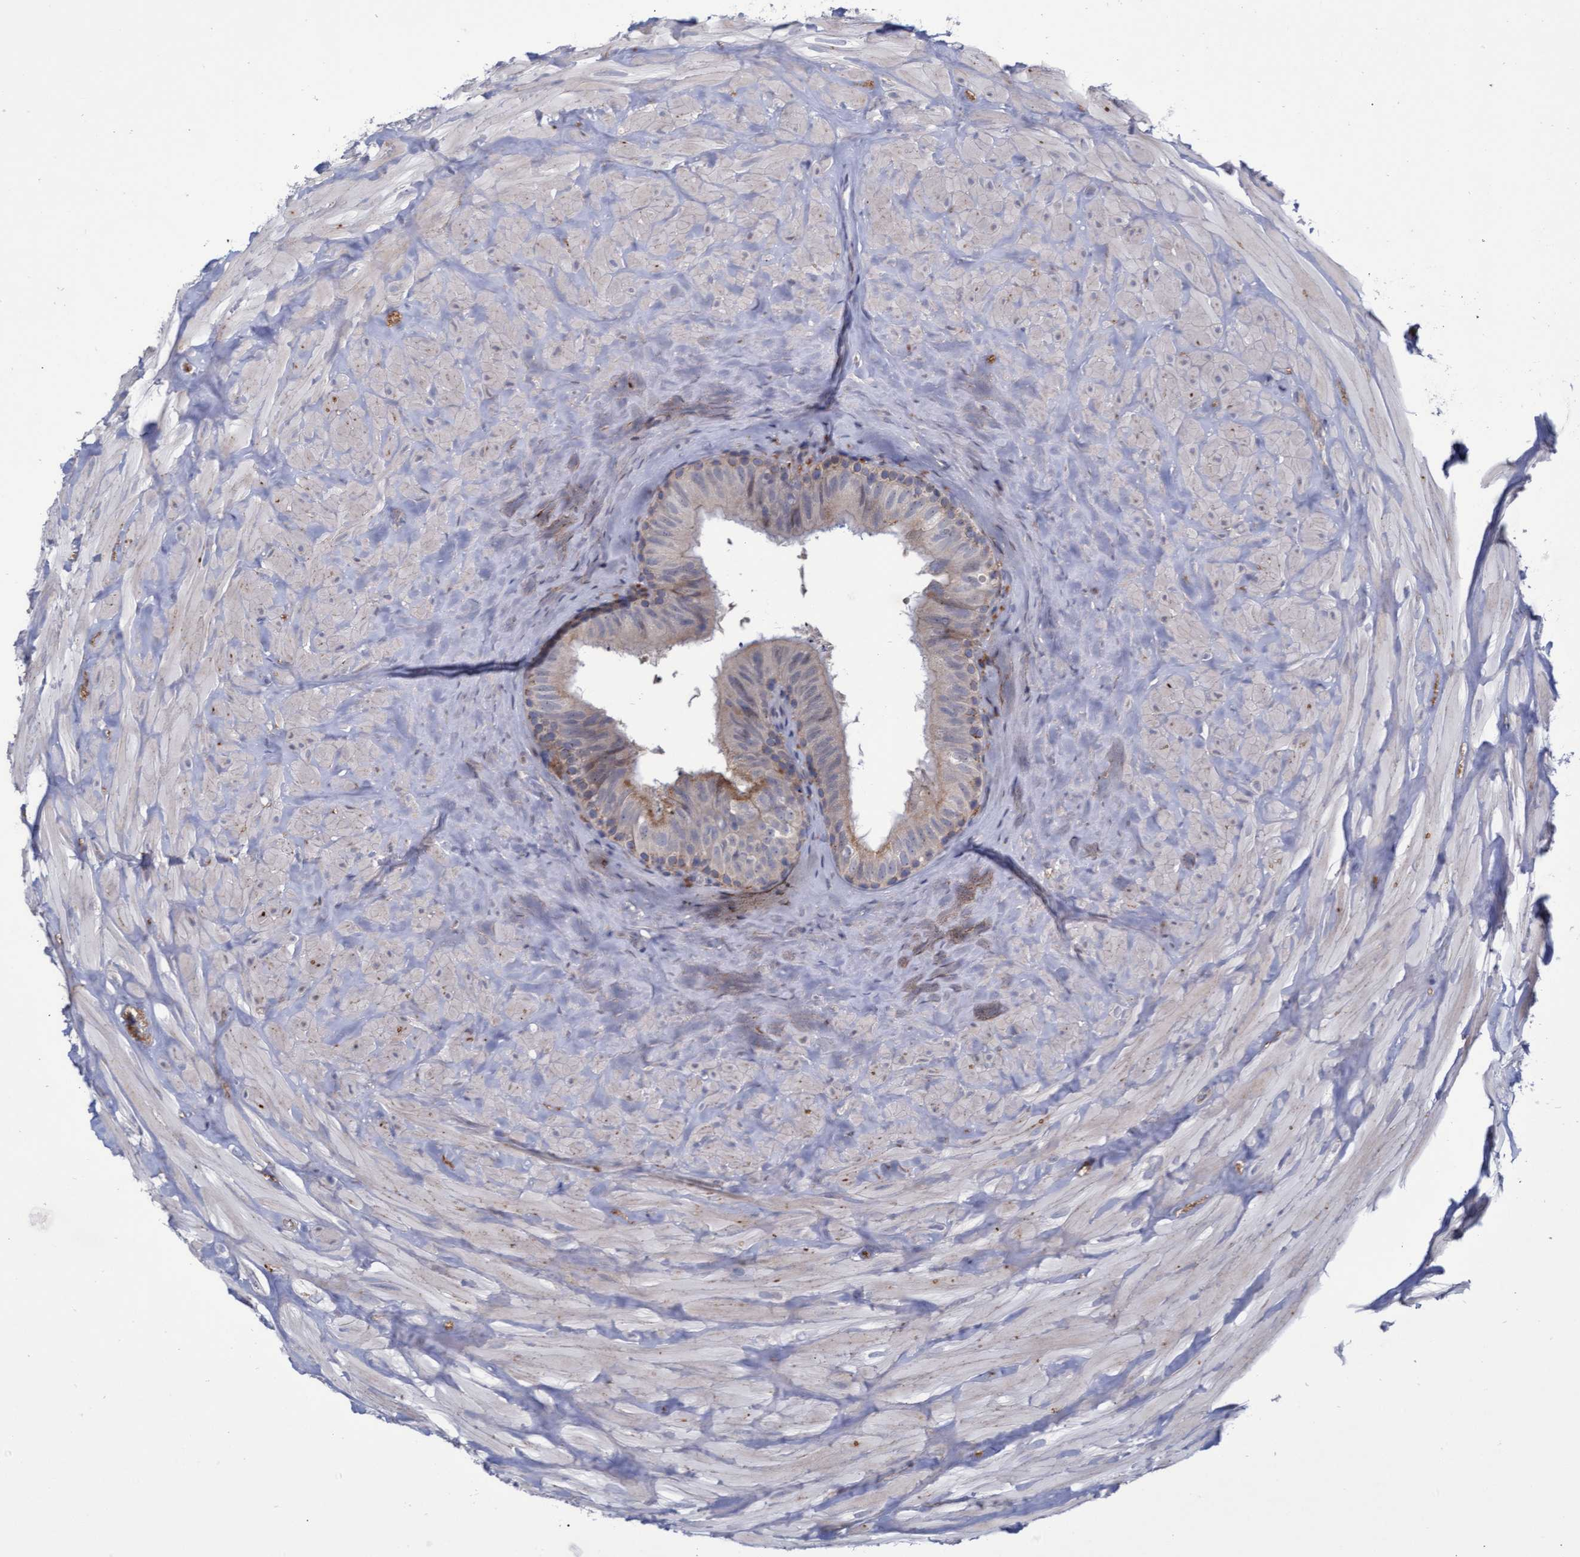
{"staining": {"intensity": "weak", "quantity": "<25%", "location": "cytoplasmic/membranous"}, "tissue": "epididymis", "cell_type": "Glandular cells", "image_type": "normal", "snomed": [{"axis": "morphology", "description": "Normal tissue, NOS"}, {"axis": "topography", "description": "Ureter, NOS"}], "caption": "Epididymis stained for a protein using immunohistochemistry demonstrates no staining glandular cells.", "gene": "ABCF2", "patient": {"sex": "male", "age": 61}}